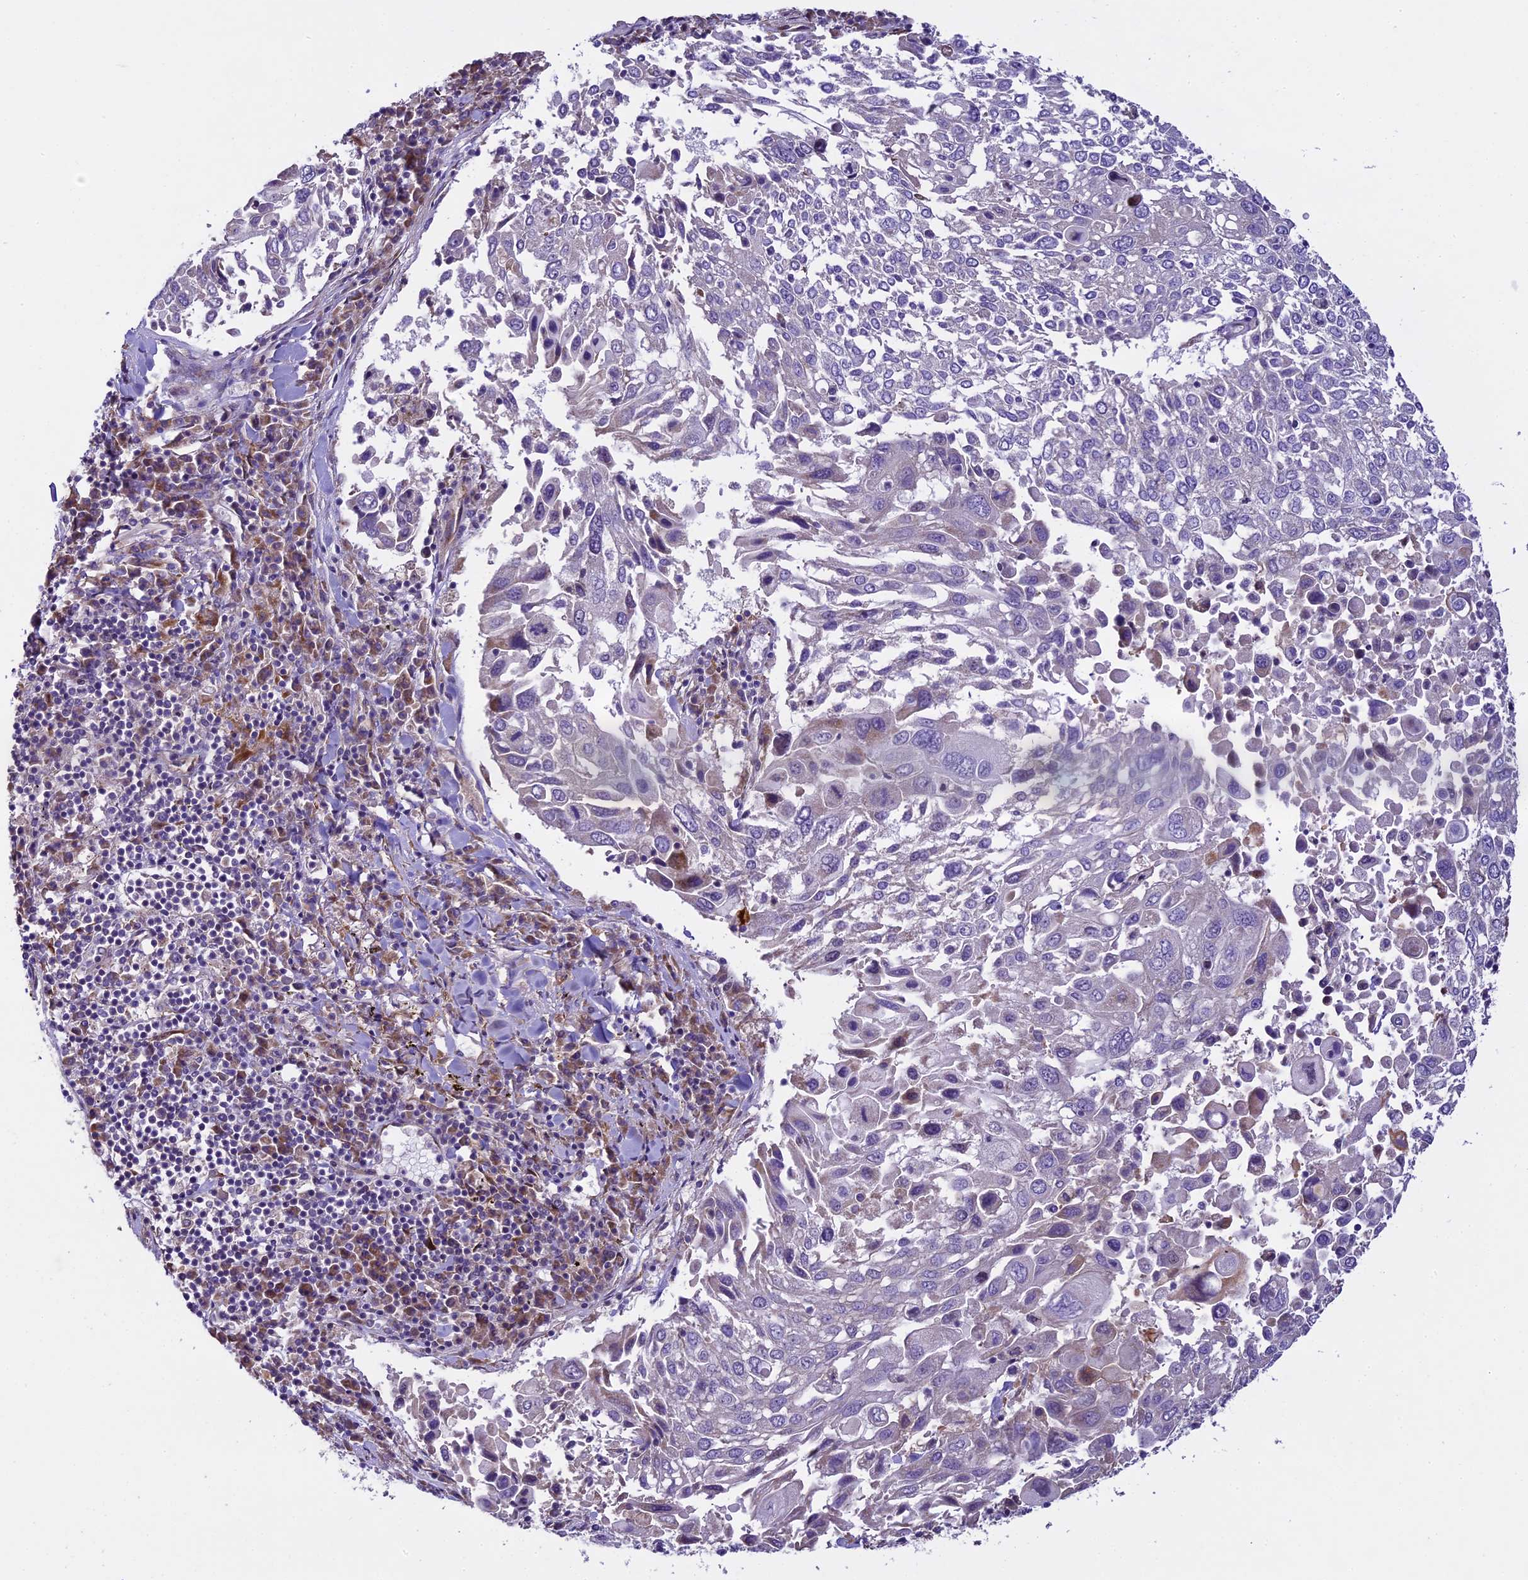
{"staining": {"intensity": "negative", "quantity": "none", "location": "none"}, "tissue": "lung cancer", "cell_type": "Tumor cells", "image_type": "cancer", "snomed": [{"axis": "morphology", "description": "Squamous cell carcinoma, NOS"}, {"axis": "topography", "description": "Lung"}], "caption": "There is no significant expression in tumor cells of lung cancer. (Stains: DAB (3,3'-diaminobenzidine) IHC with hematoxylin counter stain, Microscopy: brightfield microscopy at high magnification).", "gene": "SPIRE1", "patient": {"sex": "male", "age": 65}}